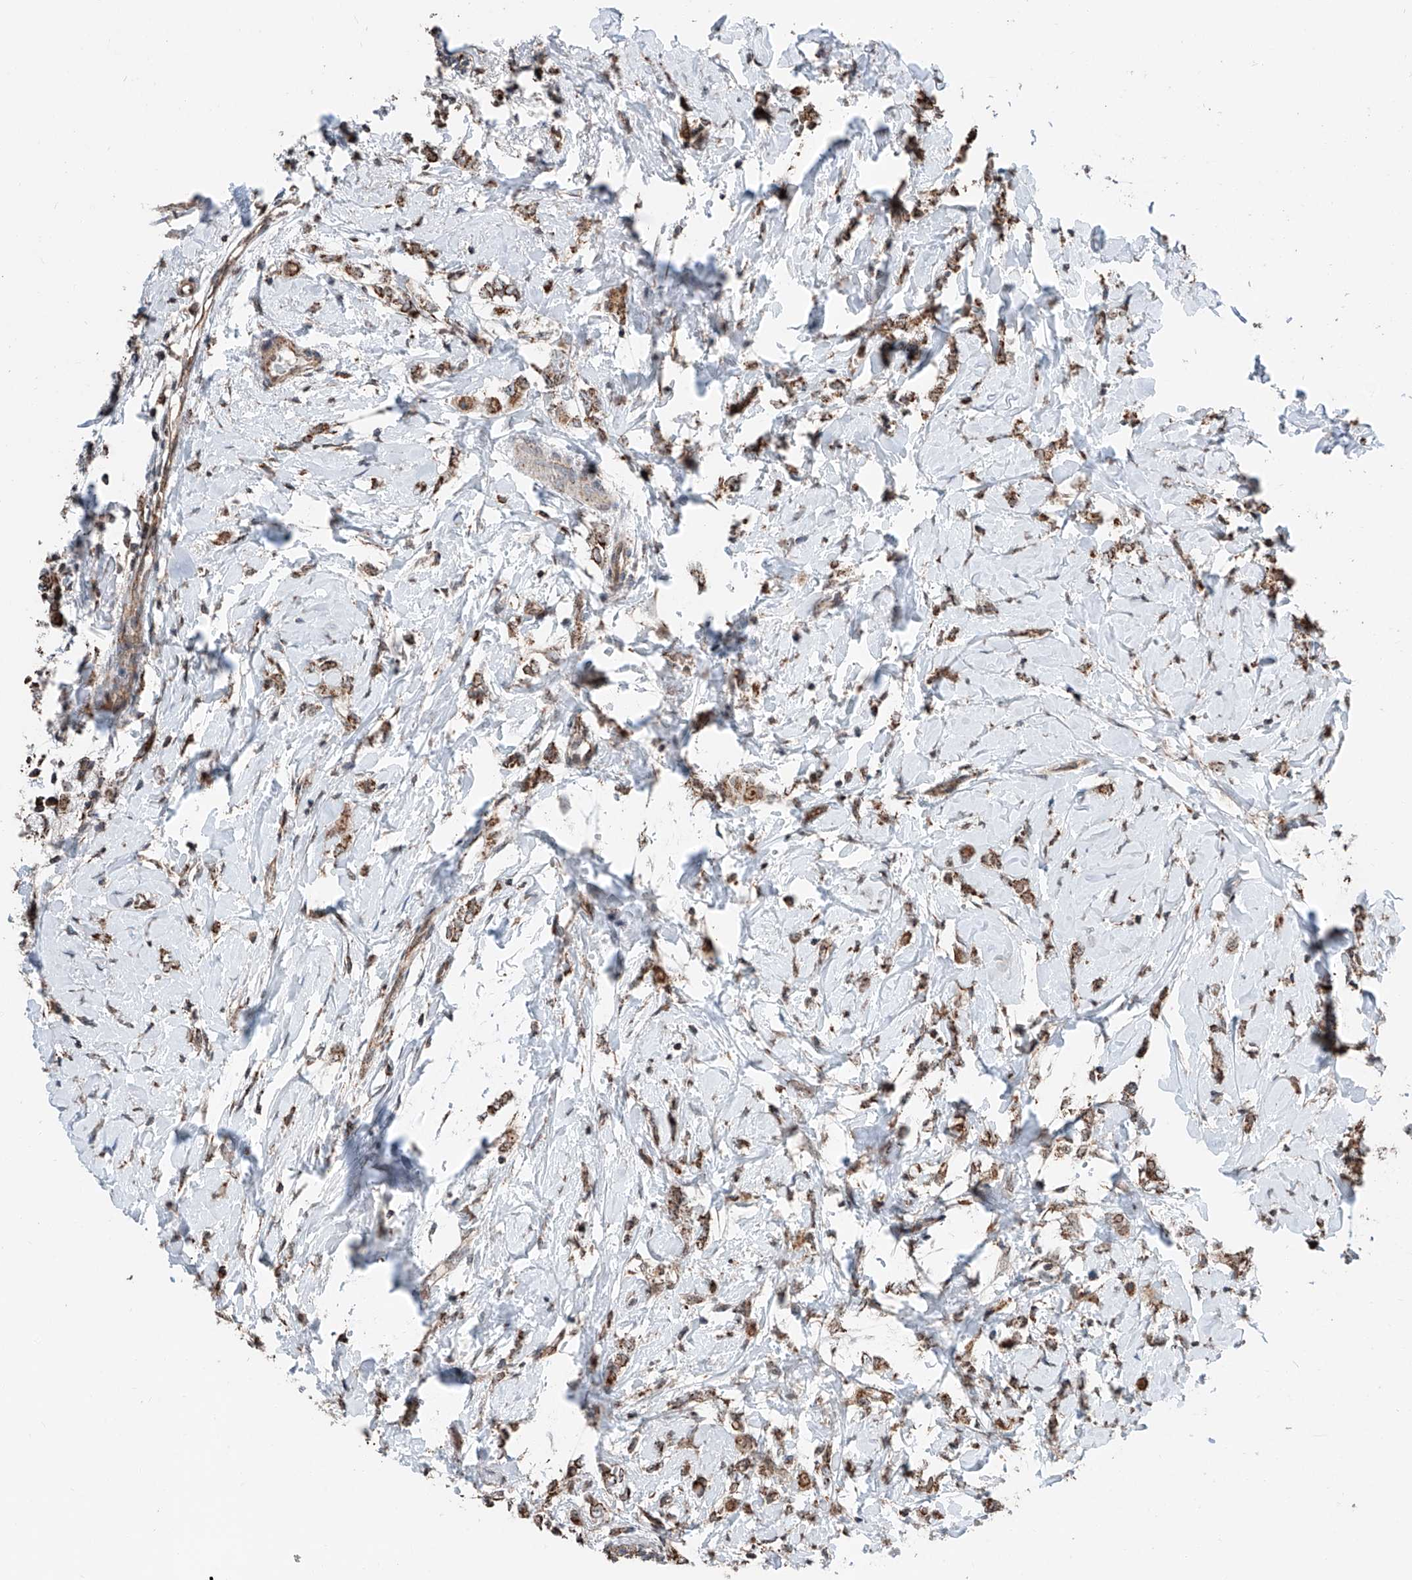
{"staining": {"intensity": "moderate", "quantity": ">75%", "location": "cytoplasmic/membranous"}, "tissue": "breast cancer", "cell_type": "Tumor cells", "image_type": "cancer", "snomed": [{"axis": "morphology", "description": "Normal tissue, NOS"}, {"axis": "morphology", "description": "Lobular carcinoma"}, {"axis": "topography", "description": "Breast"}], "caption": "Protein expression analysis of human breast lobular carcinoma reveals moderate cytoplasmic/membranous positivity in approximately >75% of tumor cells.", "gene": "ZNF445", "patient": {"sex": "female", "age": 47}}